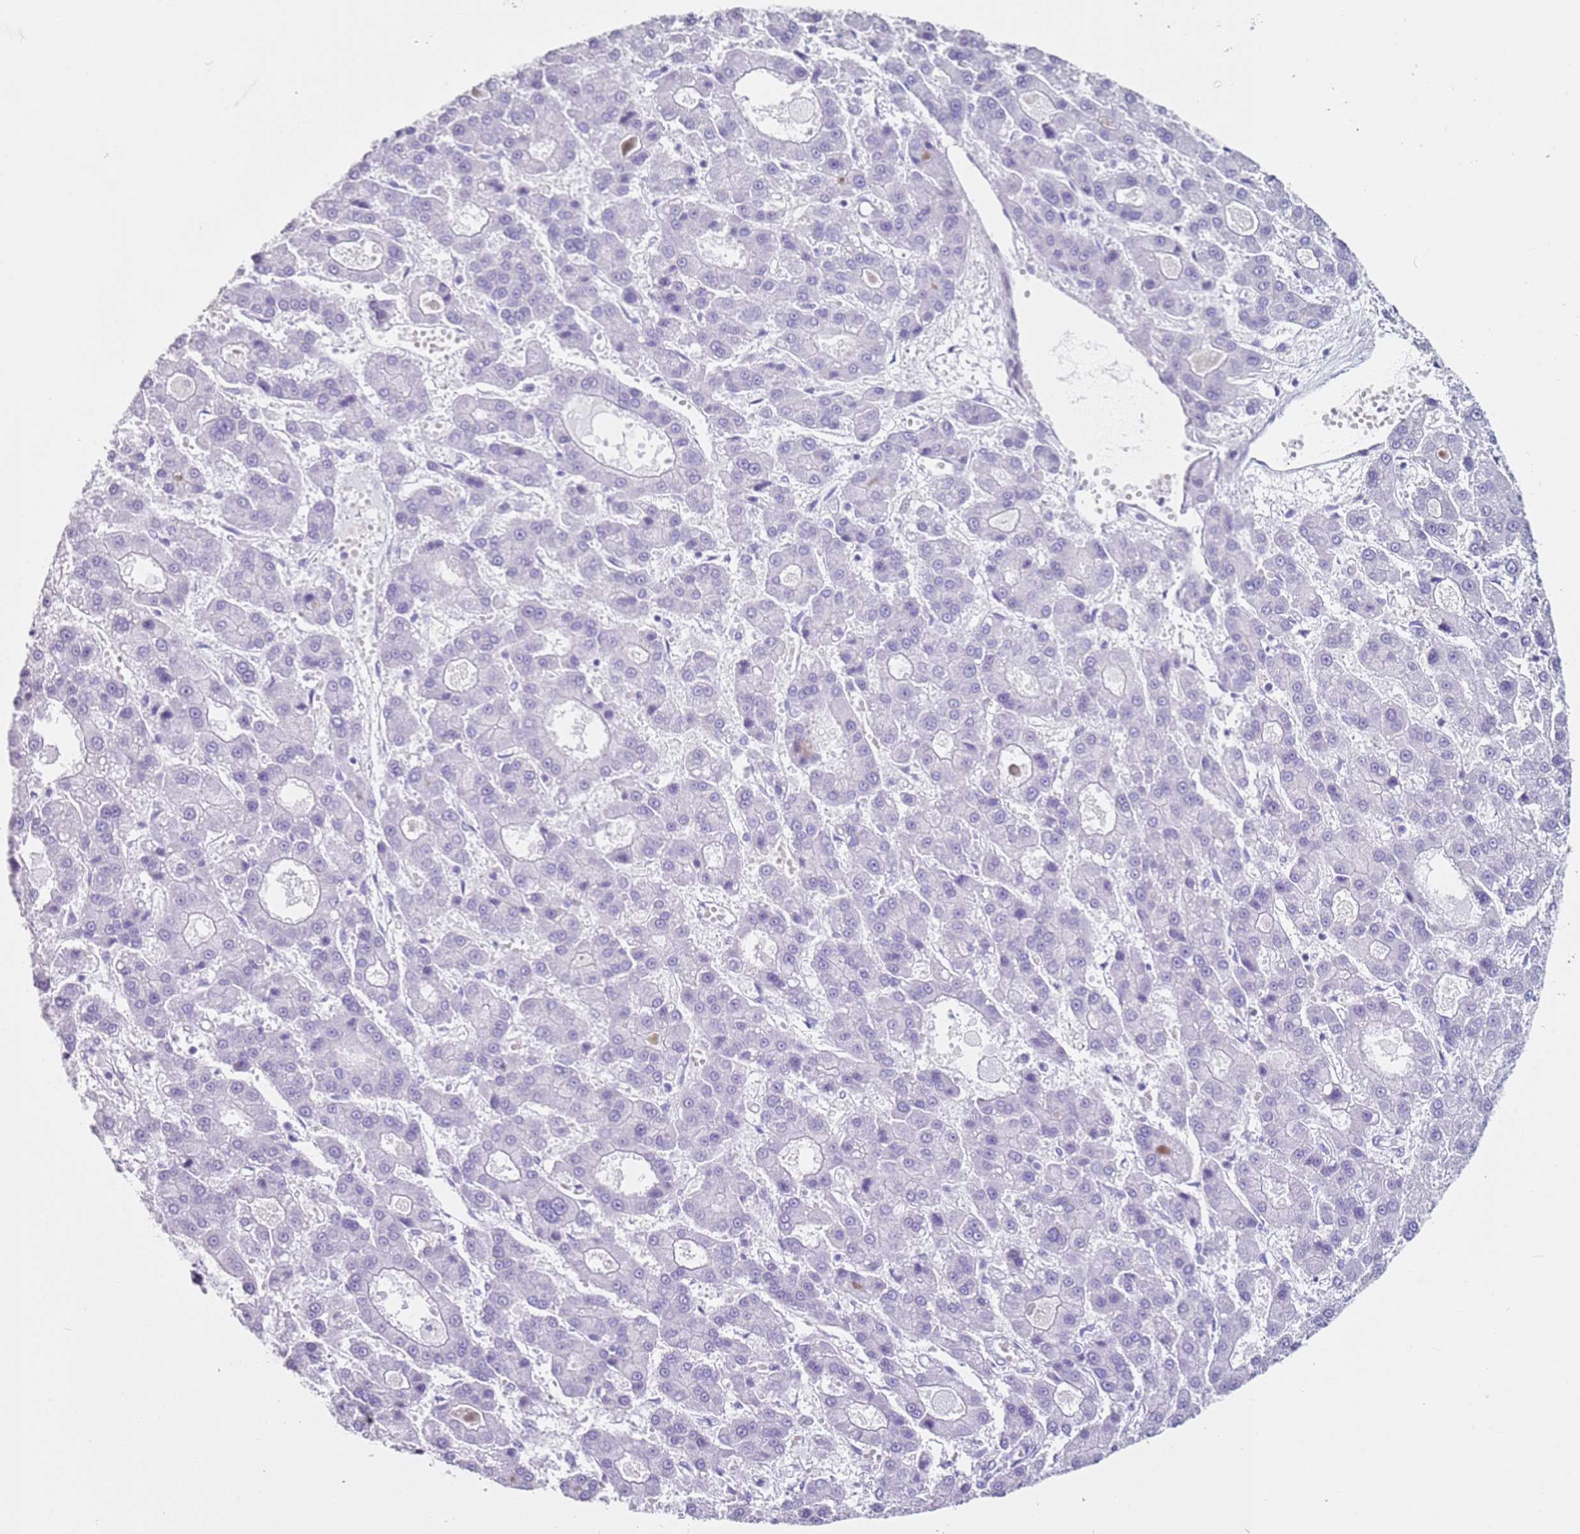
{"staining": {"intensity": "negative", "quantity": "none", "location": "none"}, "tissue": "liver cancer", "cell_type": "Tumor cells", "image_type": "cancer", "snomed": [{"axis": "morphology", "description": "Carcinoma, Hepatocellular, NOS"}, {"axis": "topography", "description": "Liver"}], "caption": "Immunohistochemical staining of liver cancer displays no significant expression in tumor cells.", "gene": "ALS2", "patient": {"sex": "male", "age": 70}}